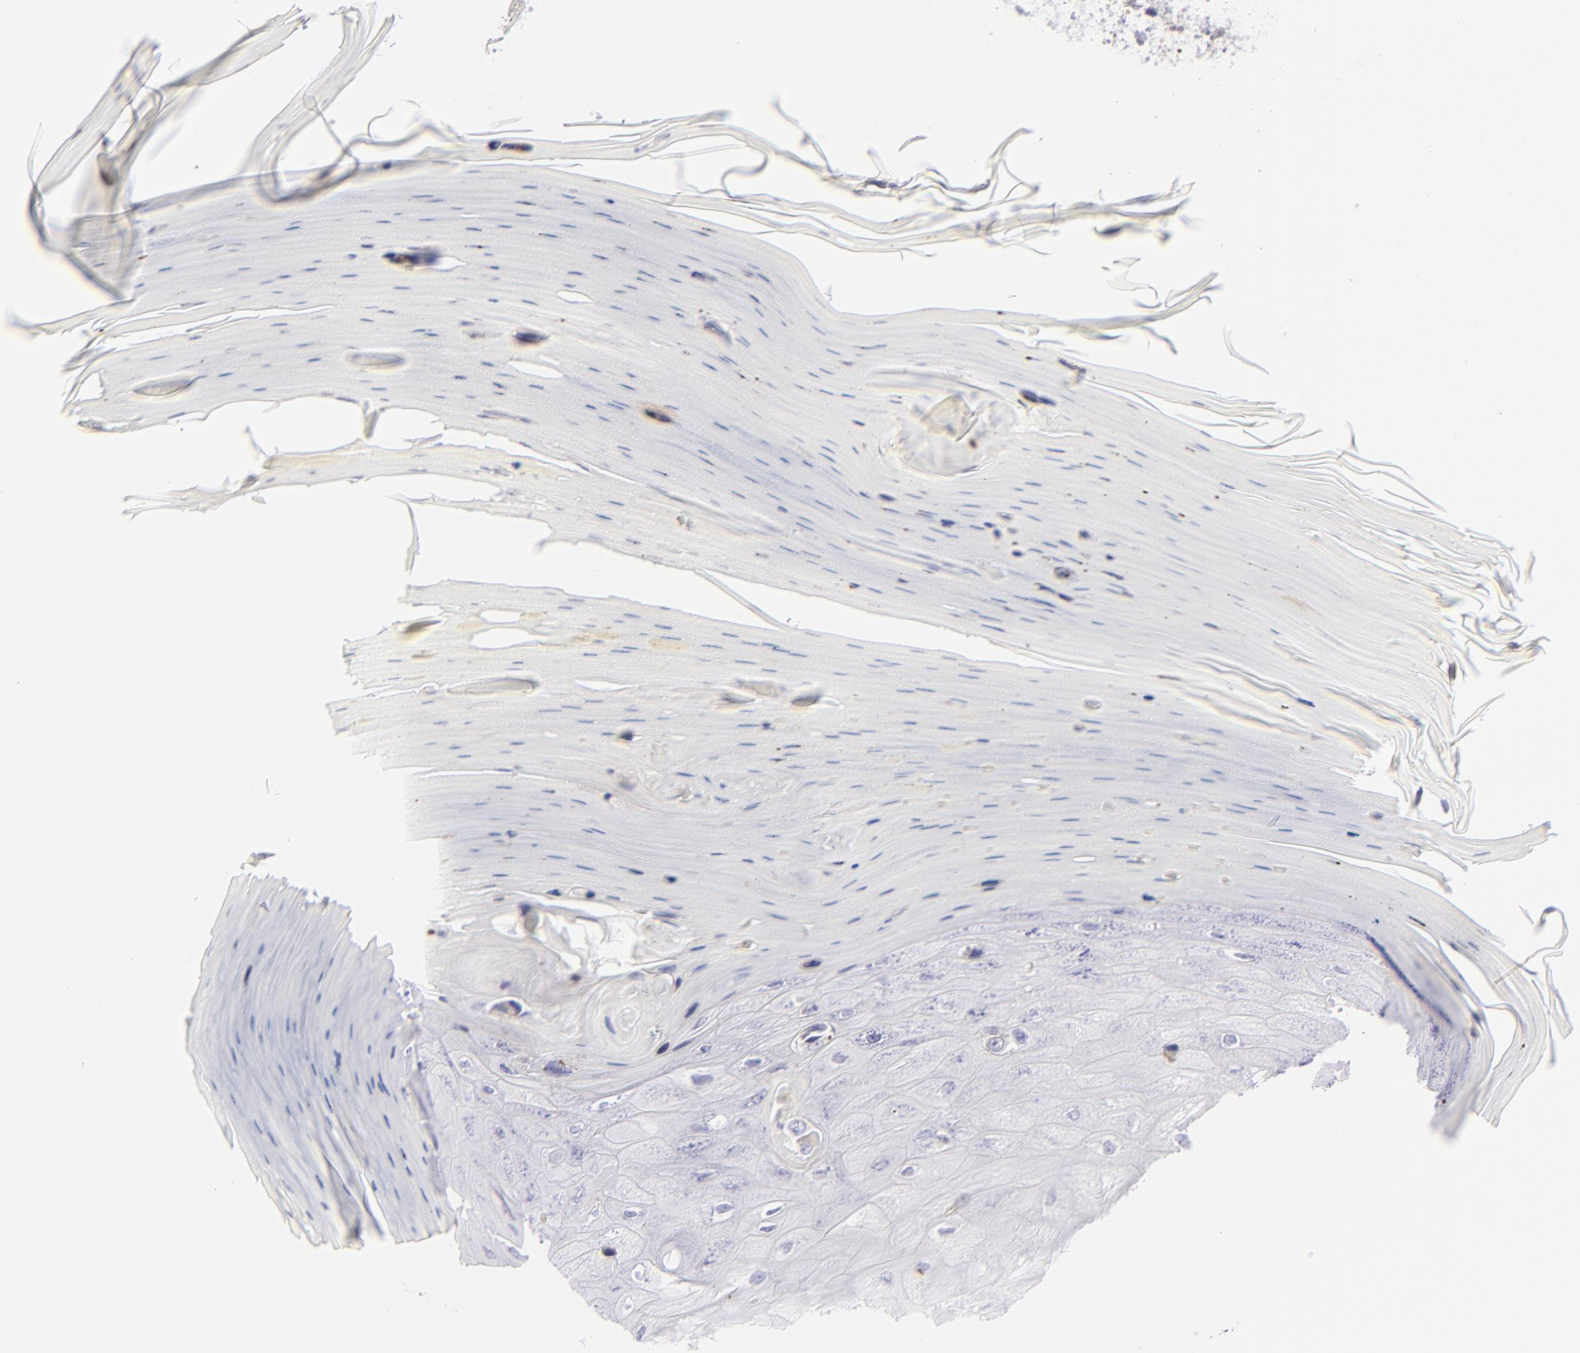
{"staining": {"intensity": "negative", "quantity": "none", "location": "none"}, "tissue": "melanoma", "cell_type": "Tumor cells", "image_type": "cancer", "snomed": [{"axis": "morphology", "description": "Malignant melanoma, NOS"}, {"axis": "topography", "description": "Skin"}], "caption": "Tumor cells show no significant protein positivity in malignant melanoma. (Stains: DAB IHC with hematoxylin counter stain, Microscopy: brightfield microscopy at high magnification).", "gene": "FCER2", "patient": {"sex": "female", "age": 82}}